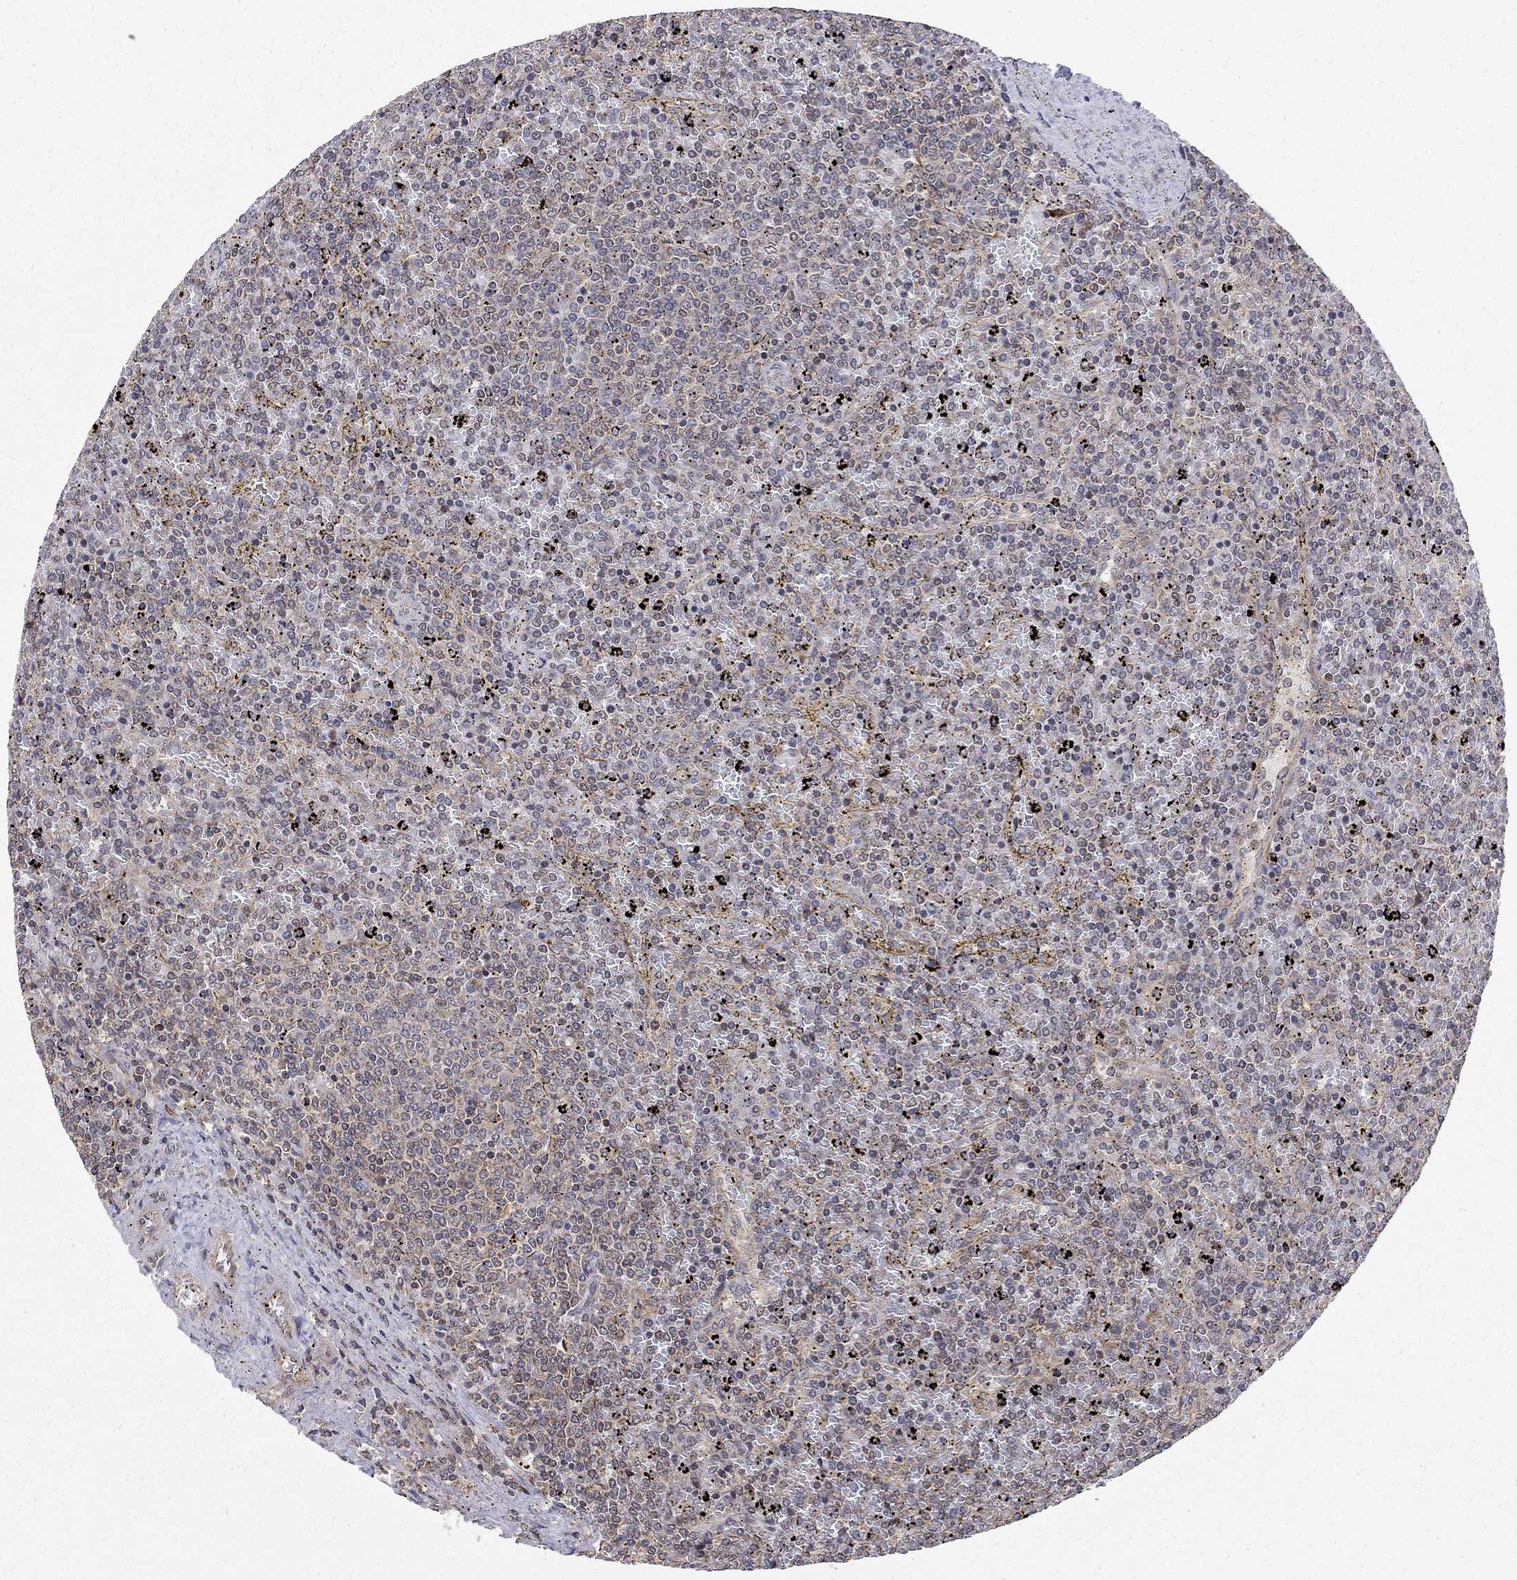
{"staining": {"intensity": "negative", "quantity": "none", "location": "none"}, "tissue": "lymphoma", "cell_type": "Tumor cells", "image_type": "cancer", "snomed": [{"axis": "morphology", "description": "Malignant lymphoma, non-Hodgkin's type, Low grade"}, {"axis": "topography", "description": "Spleen"}], "caption": "Immunohistochemistry histopathology image of neoplastic tissue: human malignant lymphoma, non-Hodgkin's type (low-grade) stained with DAB (3,3'-diaminobenzidine) displays no significant protein staining in tumor cells.", "gene": "TDP1", "patient": {"sex": "female", "age": 77}}